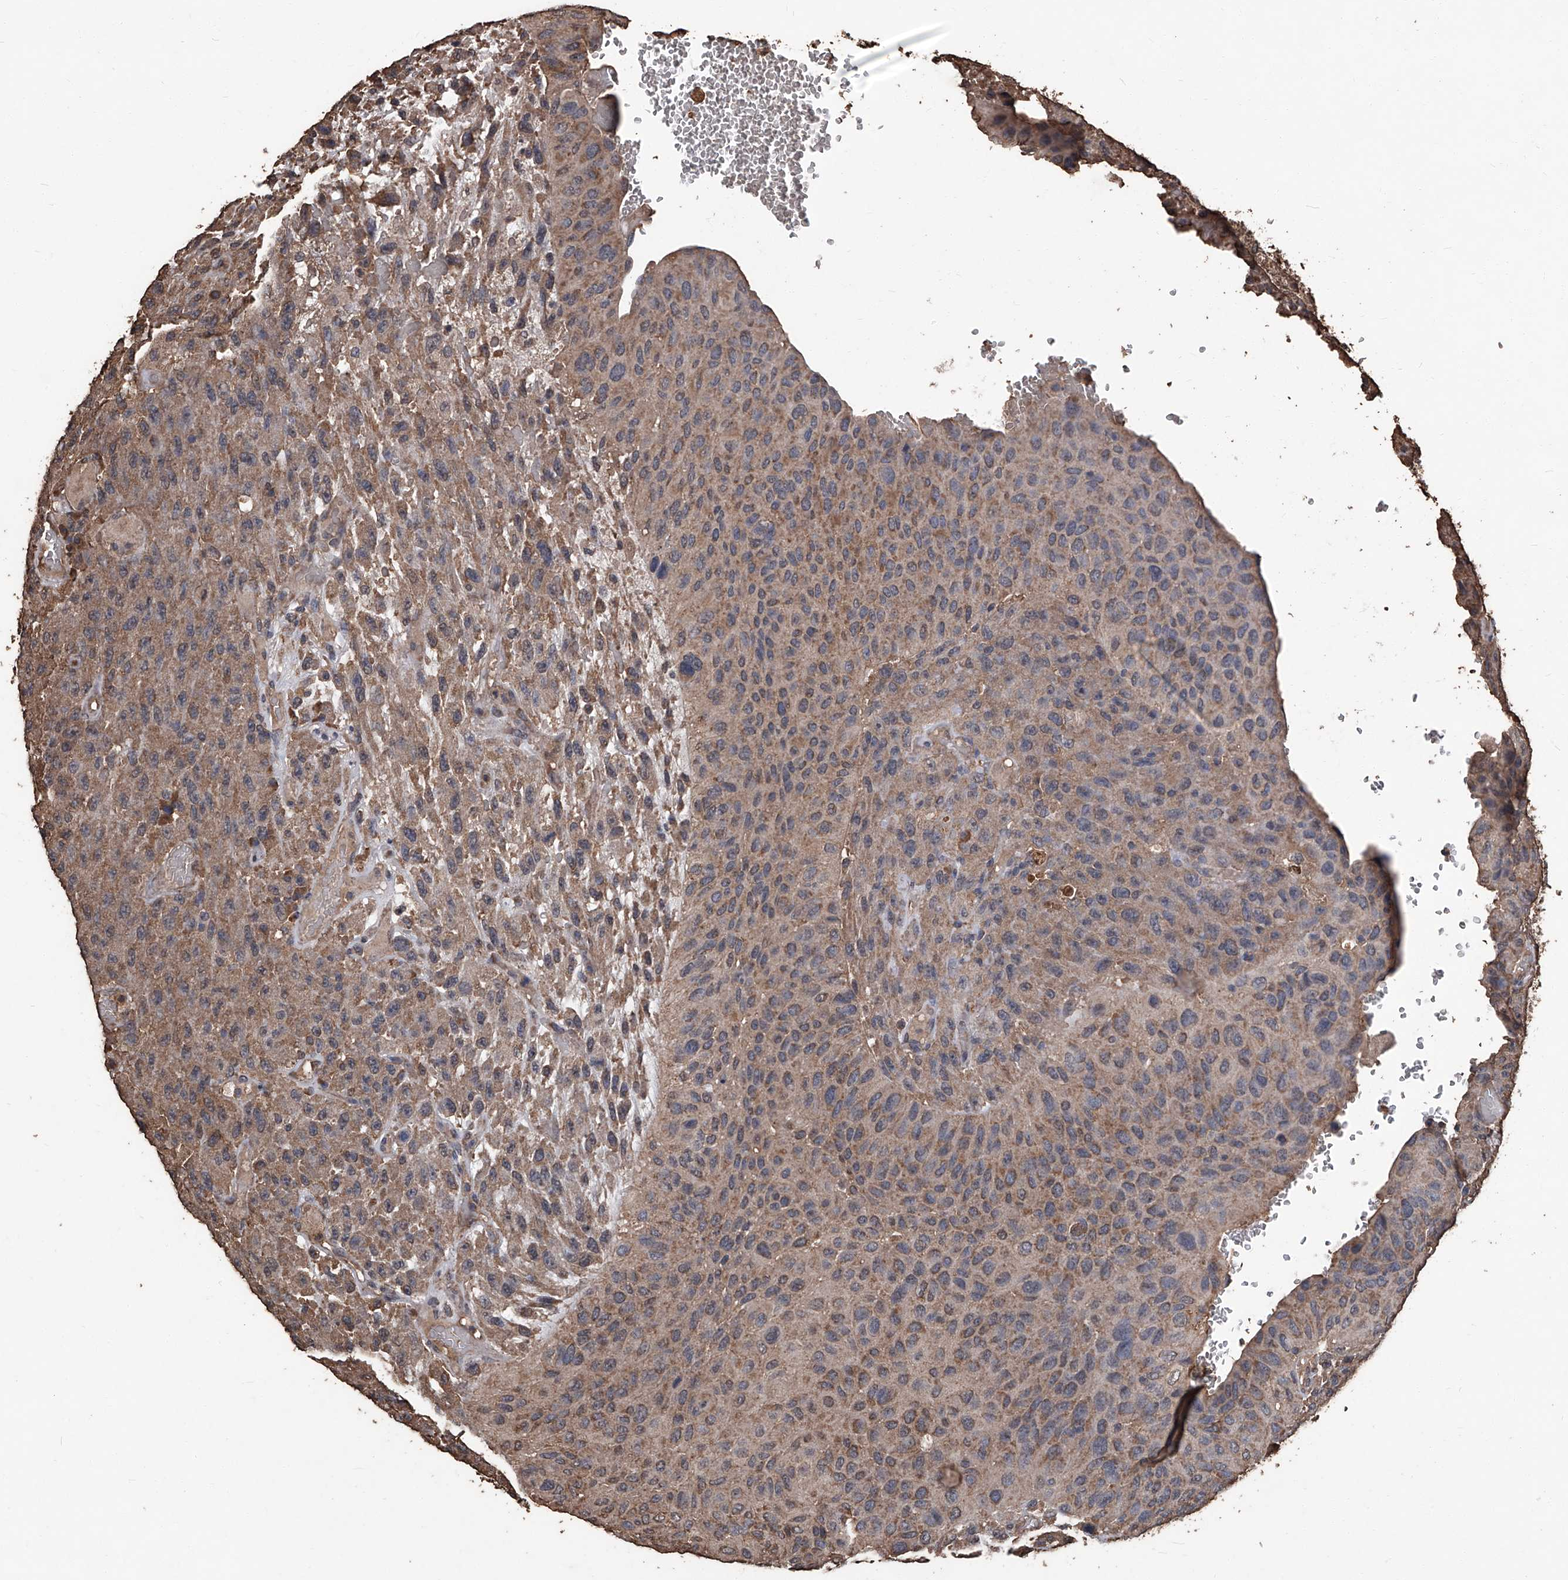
{"staining": {"intensity": "moderate", "quantity": ">75%", "location": "cytoplasmic/membranous"}, "tissue": "urothelial cancer", "cell_type": "Tumor cells", "image_type": "cancer", "snomed": [{"axis": "morphology", "description": "Urothelial carcinoma, High grade"}, {"axis": "topography", "description": "Urinary bladder"}], "caption": "Immunohistochemical staining of urothelial cancer reveals medium levels of moderate cytoplasmic/membranous protein staining in about >75% of tumor cells.", "gene": "STARD7", "patient": {"sex": "male", "age": 66}}